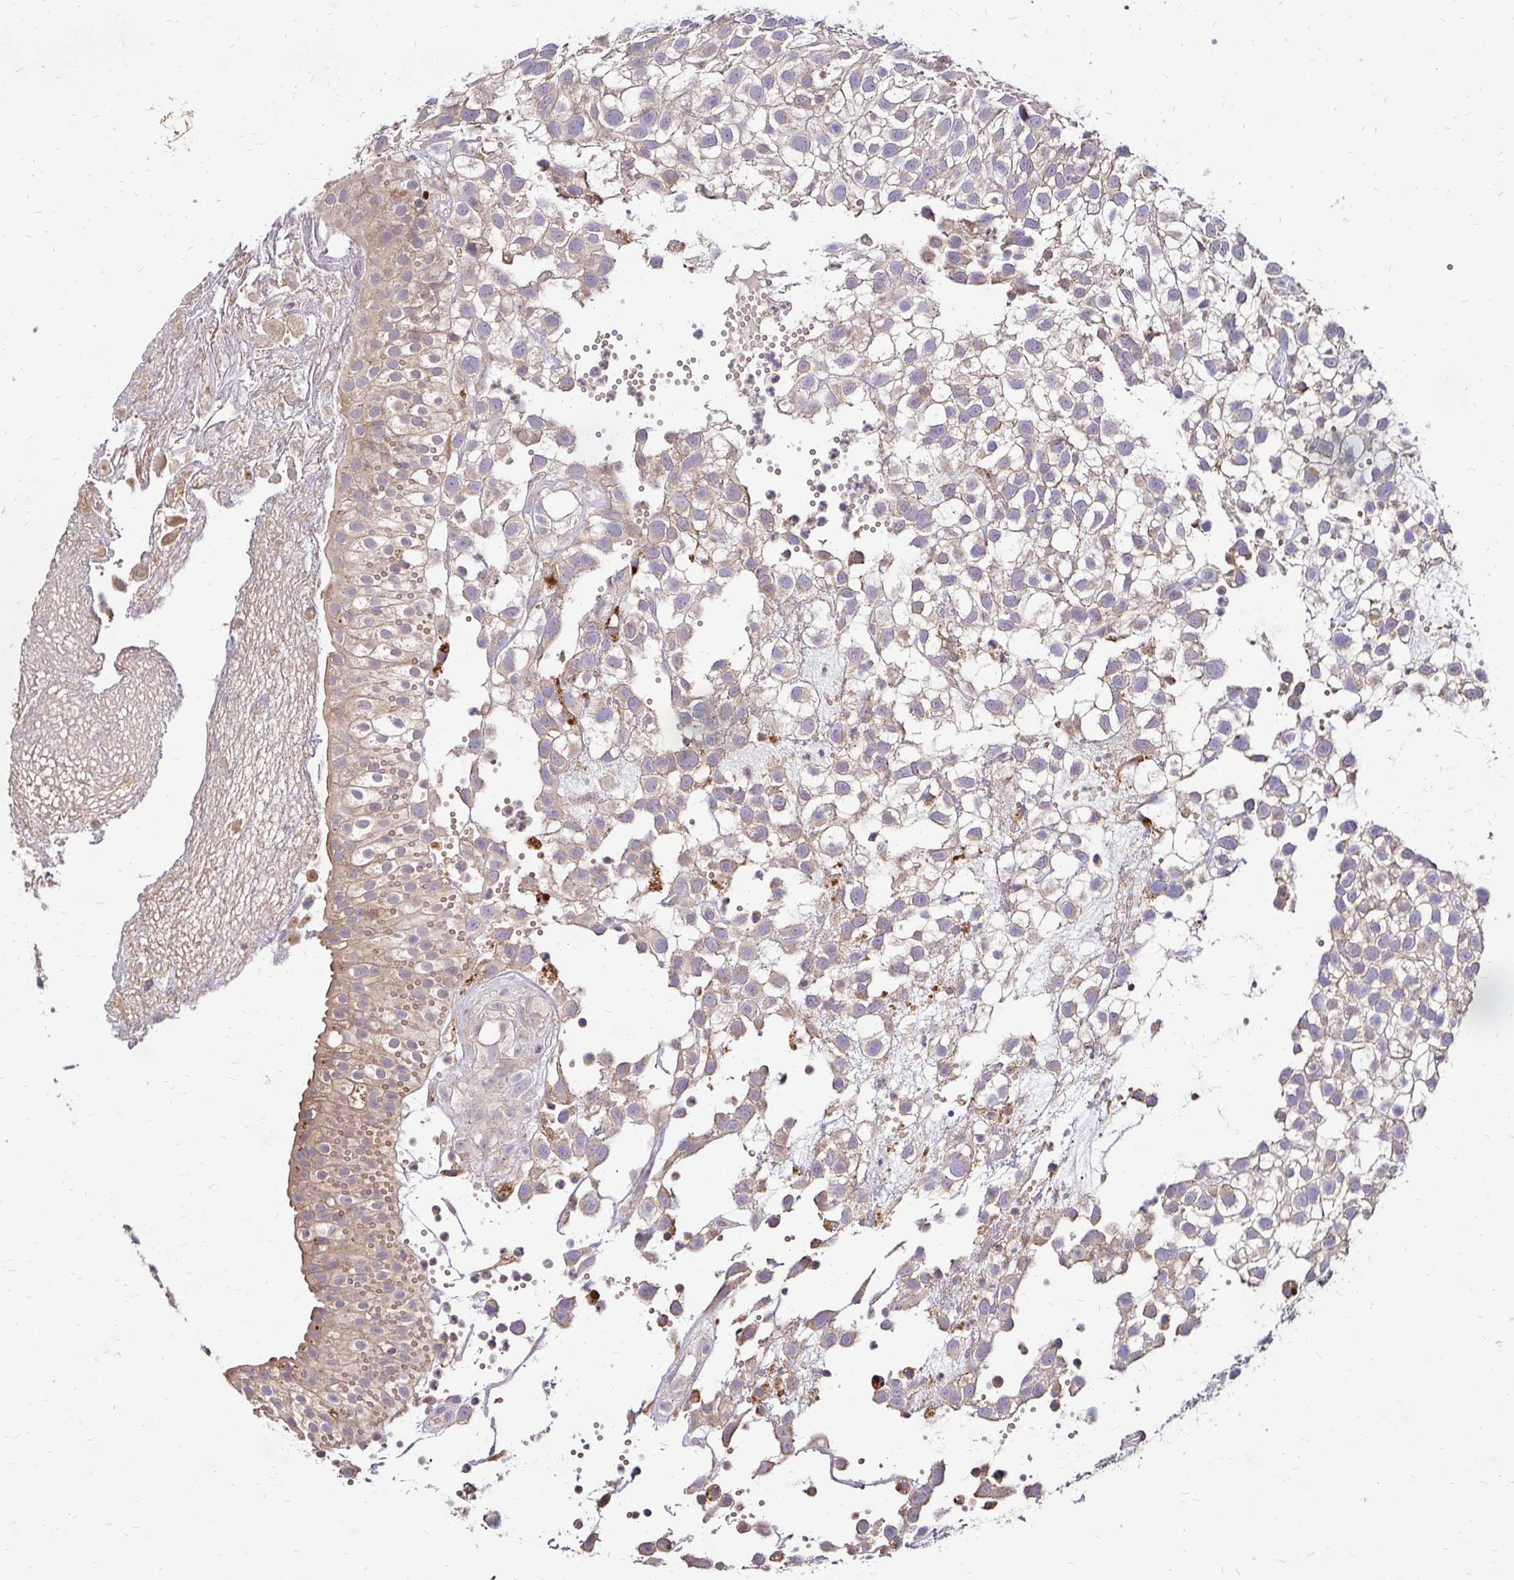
{"staining": {"intensity": "weak", "quantity": "25%-75%", "location": "cytoplasmic/membranous"}, "tissue": "urothelial cancer", "cell_type": "Tumor cells", "image_type": "cancer", "snomed": [{"axis": "morphology", "description": "Urothelial carcinoma, High grade"}, {"axis": "topography", "description": "Urinary bladder"}], "caption": "Weak cytoplasmic/membranous staining is seen in about 25%-75% of tumor cells in urothelial carcinoma (high-grade). (brown staining indicates protein expression, while blue staining denotes nuclei).", "gene": "IDUA", "patient": {"sex": "male", "age": 56}}